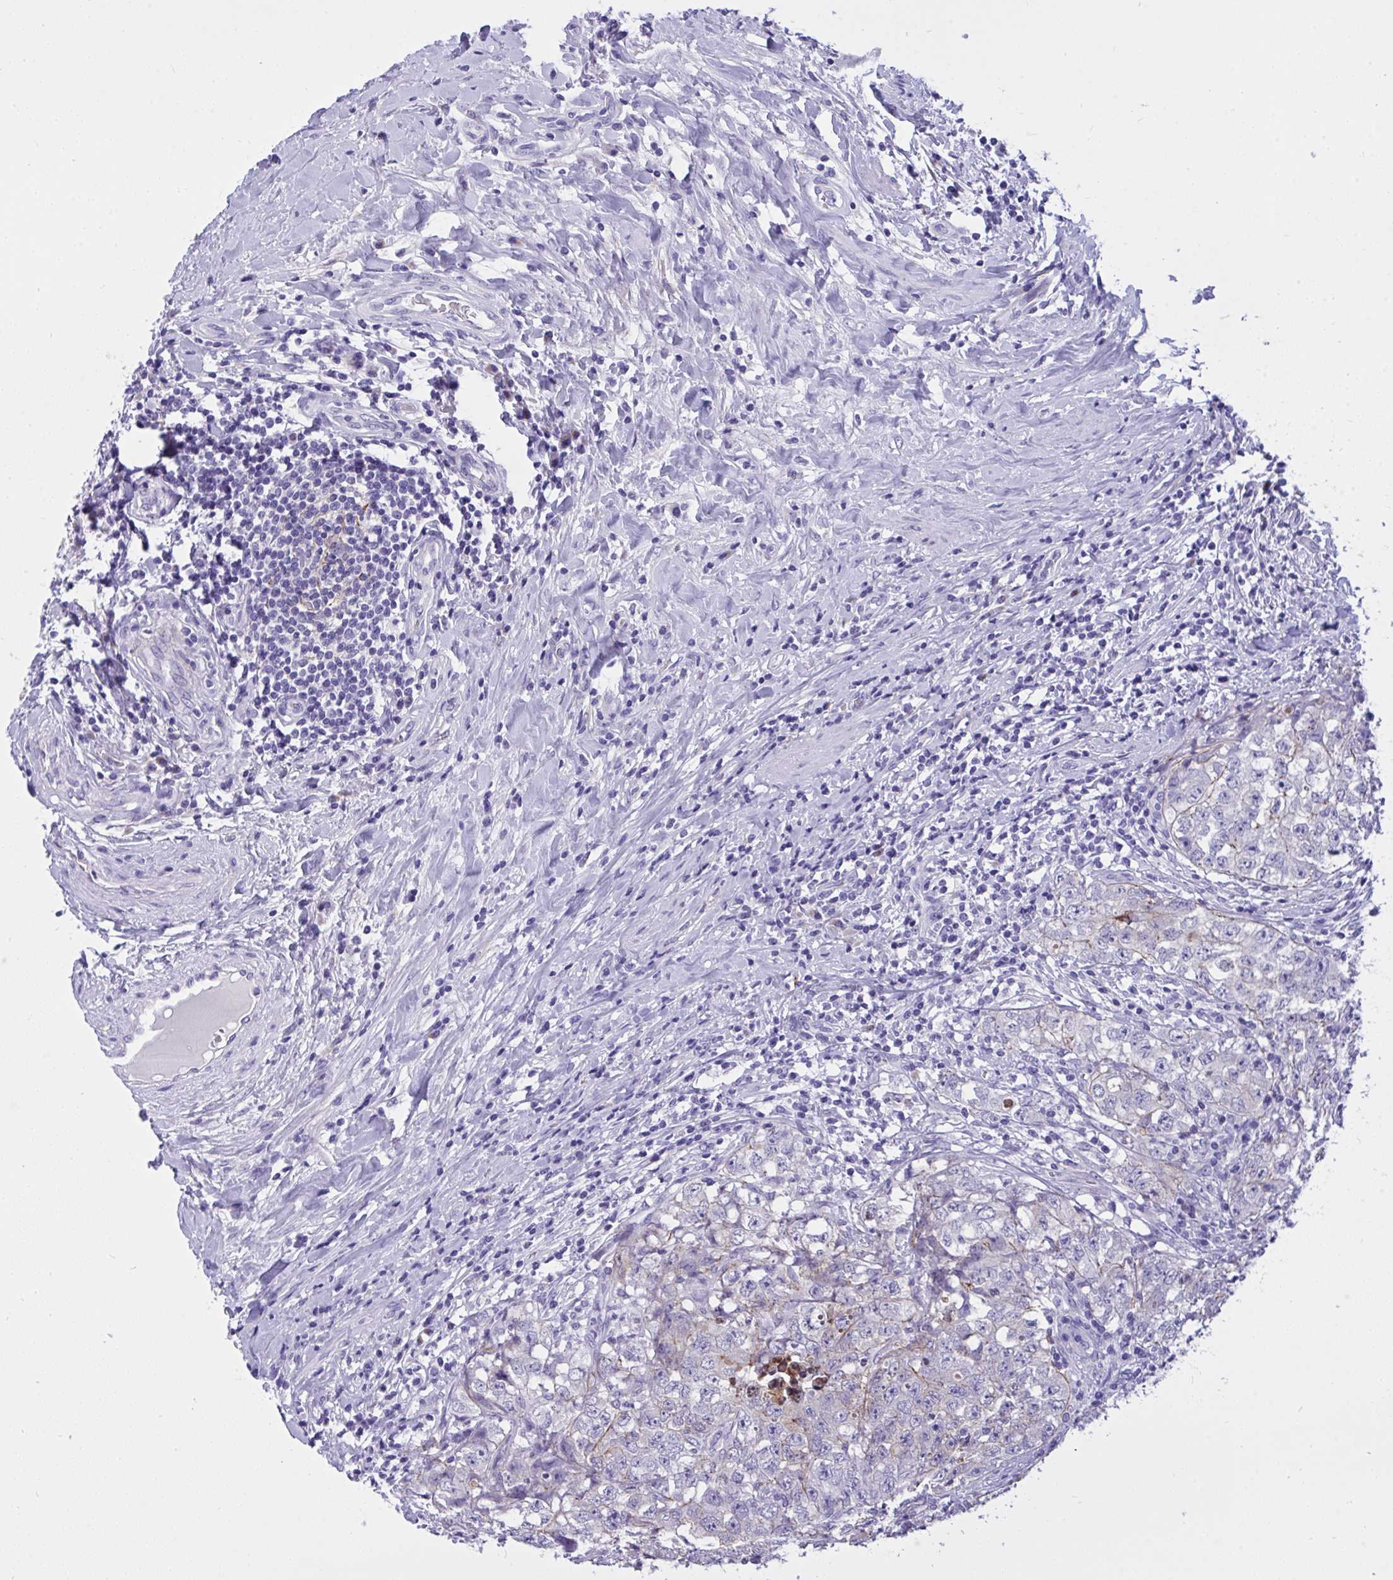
{"staining": {"intensity": "negative", "quantity": "none", "location": "none"}, "tissue": "testis cancer", "cell_type": "Tumor cells", "image_type": "cancer", "snomed": [{"axis": "morphology", "description": "Seminoma, NOS"}, {"axis": "morphology", "description": "Carcinoma, Embryonal, NOS"}, {"axis": "topography", "description": "Testis"}], "caption": "Tumor cells are negative for protein expression in human testis cancer (embryonal carcinoma).", "gene": "TLN2", "patient": {"sex": "male", "age": 43}}